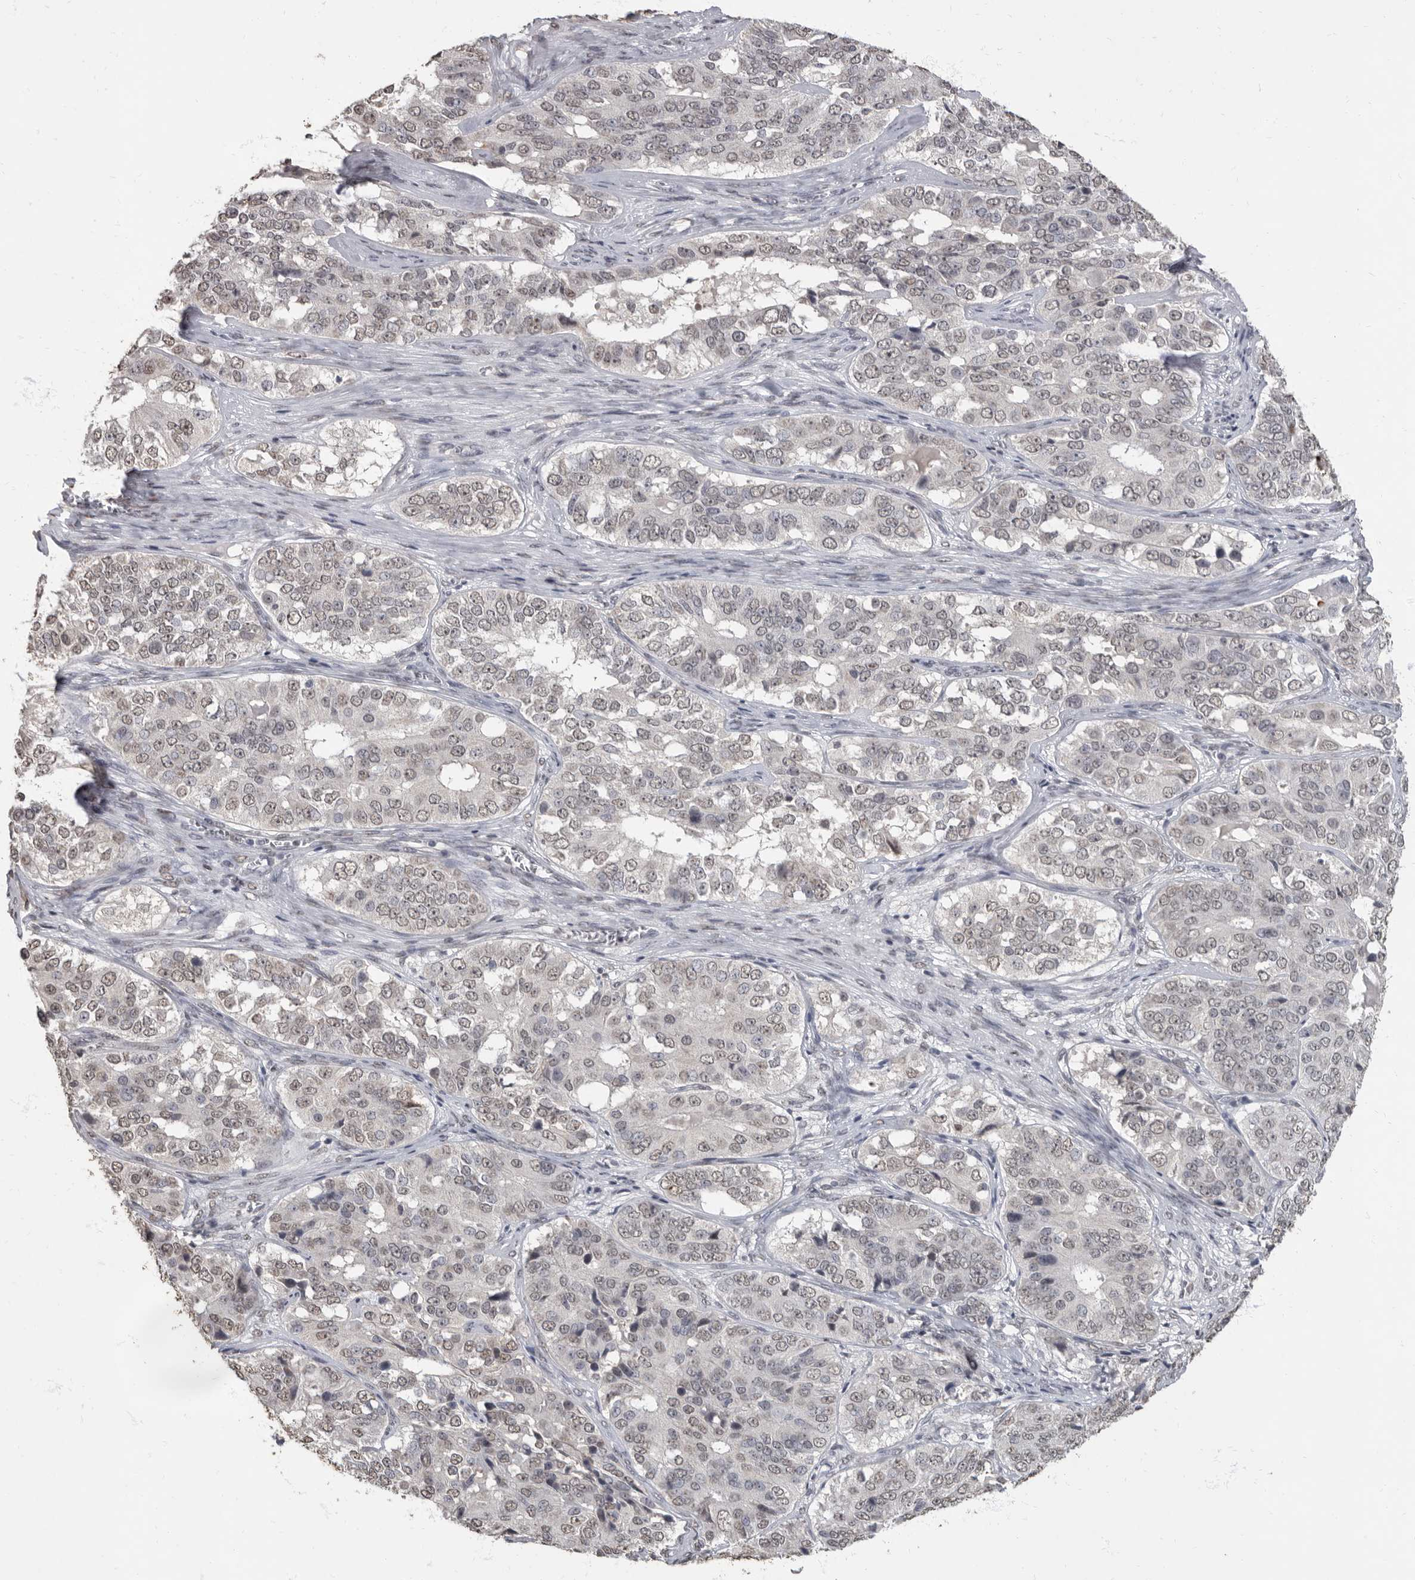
{"staining": {"intensity": "weak", "quantity": ">75%", "location": "nuclear"}, "tissue": "ovarian cancer", "cell_type": "Tumor cells", "image_type": "cancer", "snomed": [{"axis": "morphology", "description": "Carcinoma, endometroid"}, {"axis": "topography", "description": "Ovary"}], "caption": "Tumor cells reveal low levels of weak nuclear expression in about >75% of cells in human ovarian endometroid carcinoma.", "gene": "NBL1", "patient": {"sex": "female", "age": 51}}